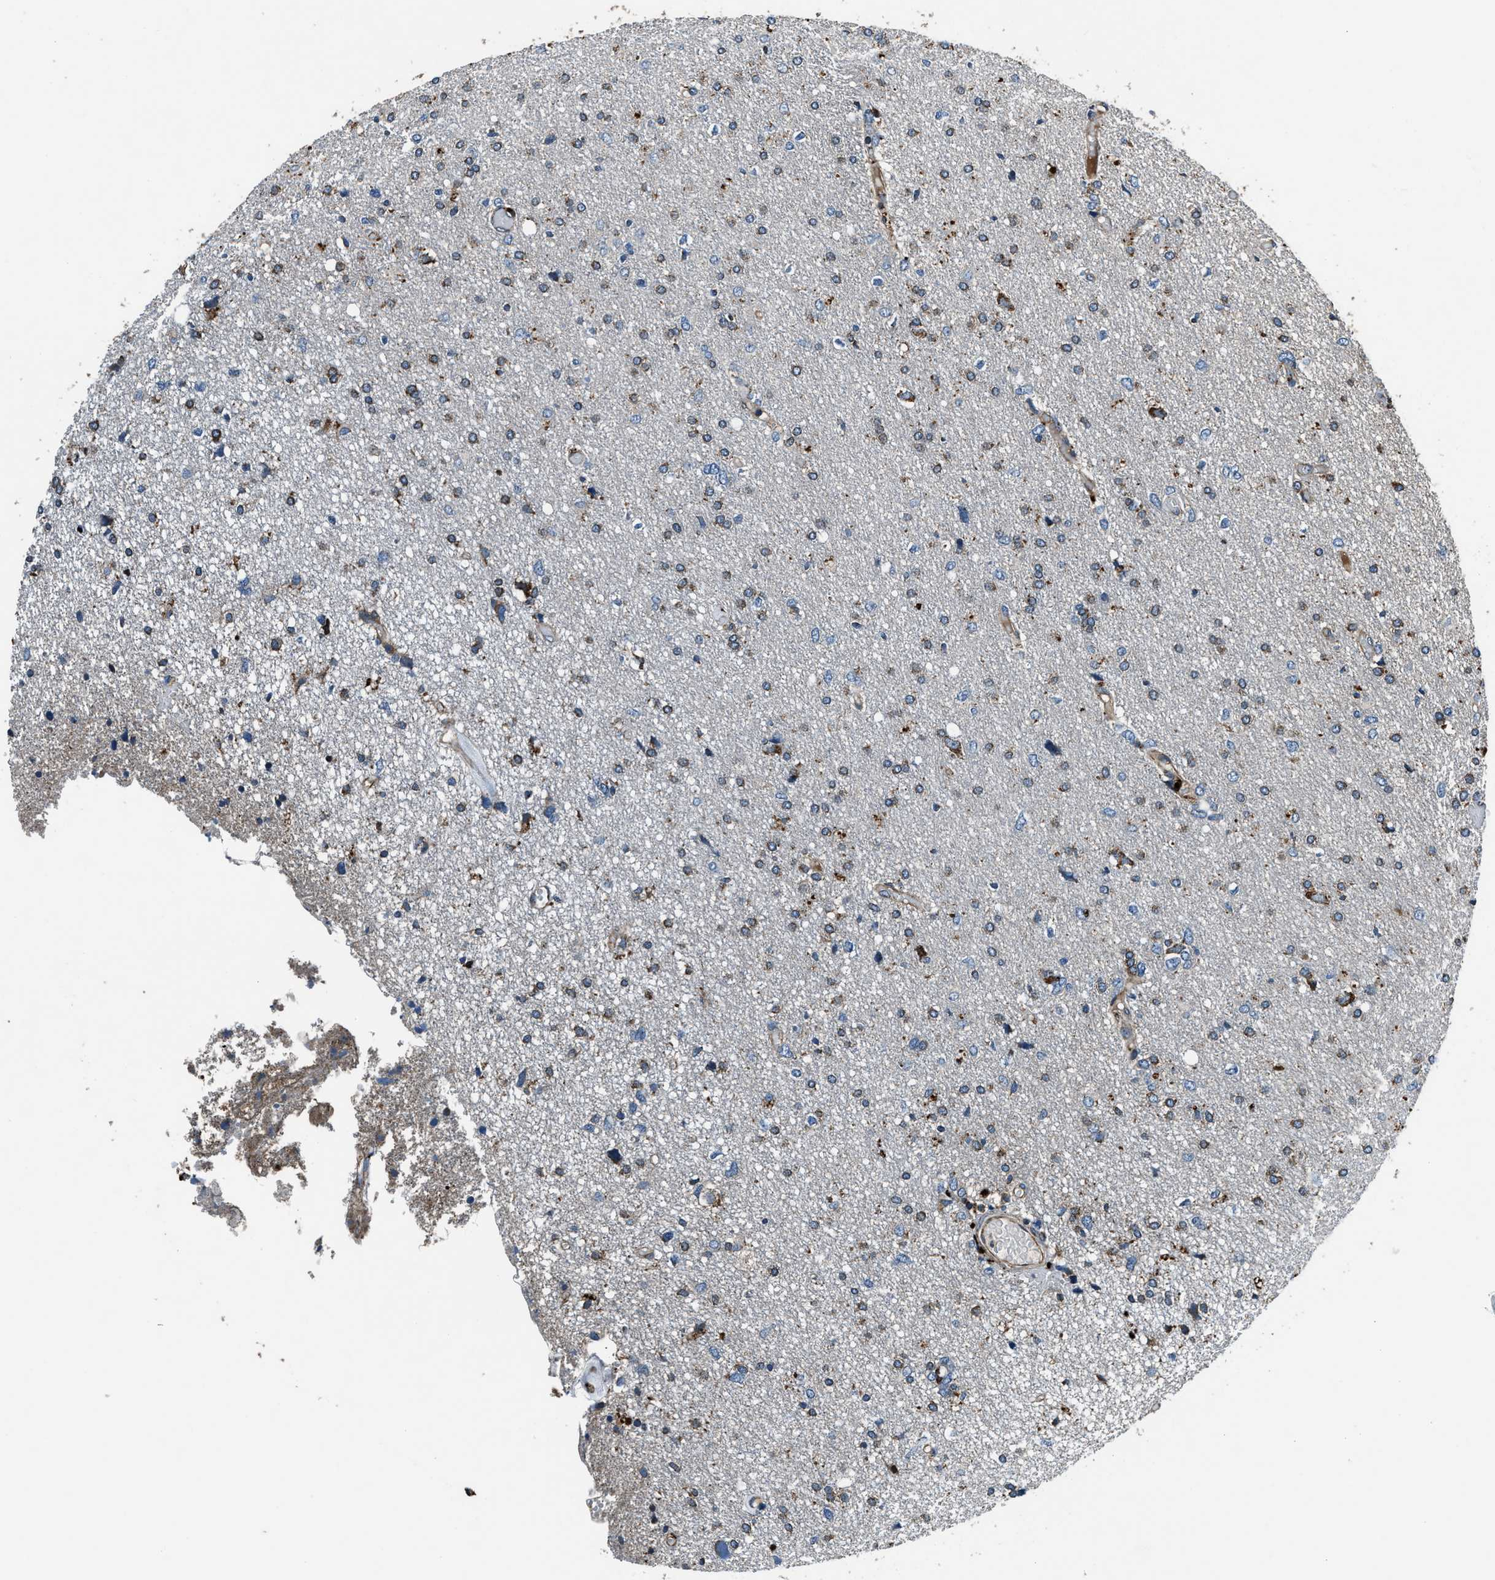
{"staining": {"intensity": "moderate", "quantity": "<25%", "location": "cytoplasmic/membranous"}, "tissue": "glioma", "cell_type": "Tumor cells", "image_type": "cancer", "snomed": [{"axis": "morphology", "description": "Glioma, malignant, High grade"}, {"axis": "topography", "description": "Brain"}], "caption": "Protein expression analysis of glioma exhibits moderate cytoplasmic/membranous staining in about <25% of tumor cells.", "gene": "OGDH", "patient": {"sex": "female", "age": 59}}